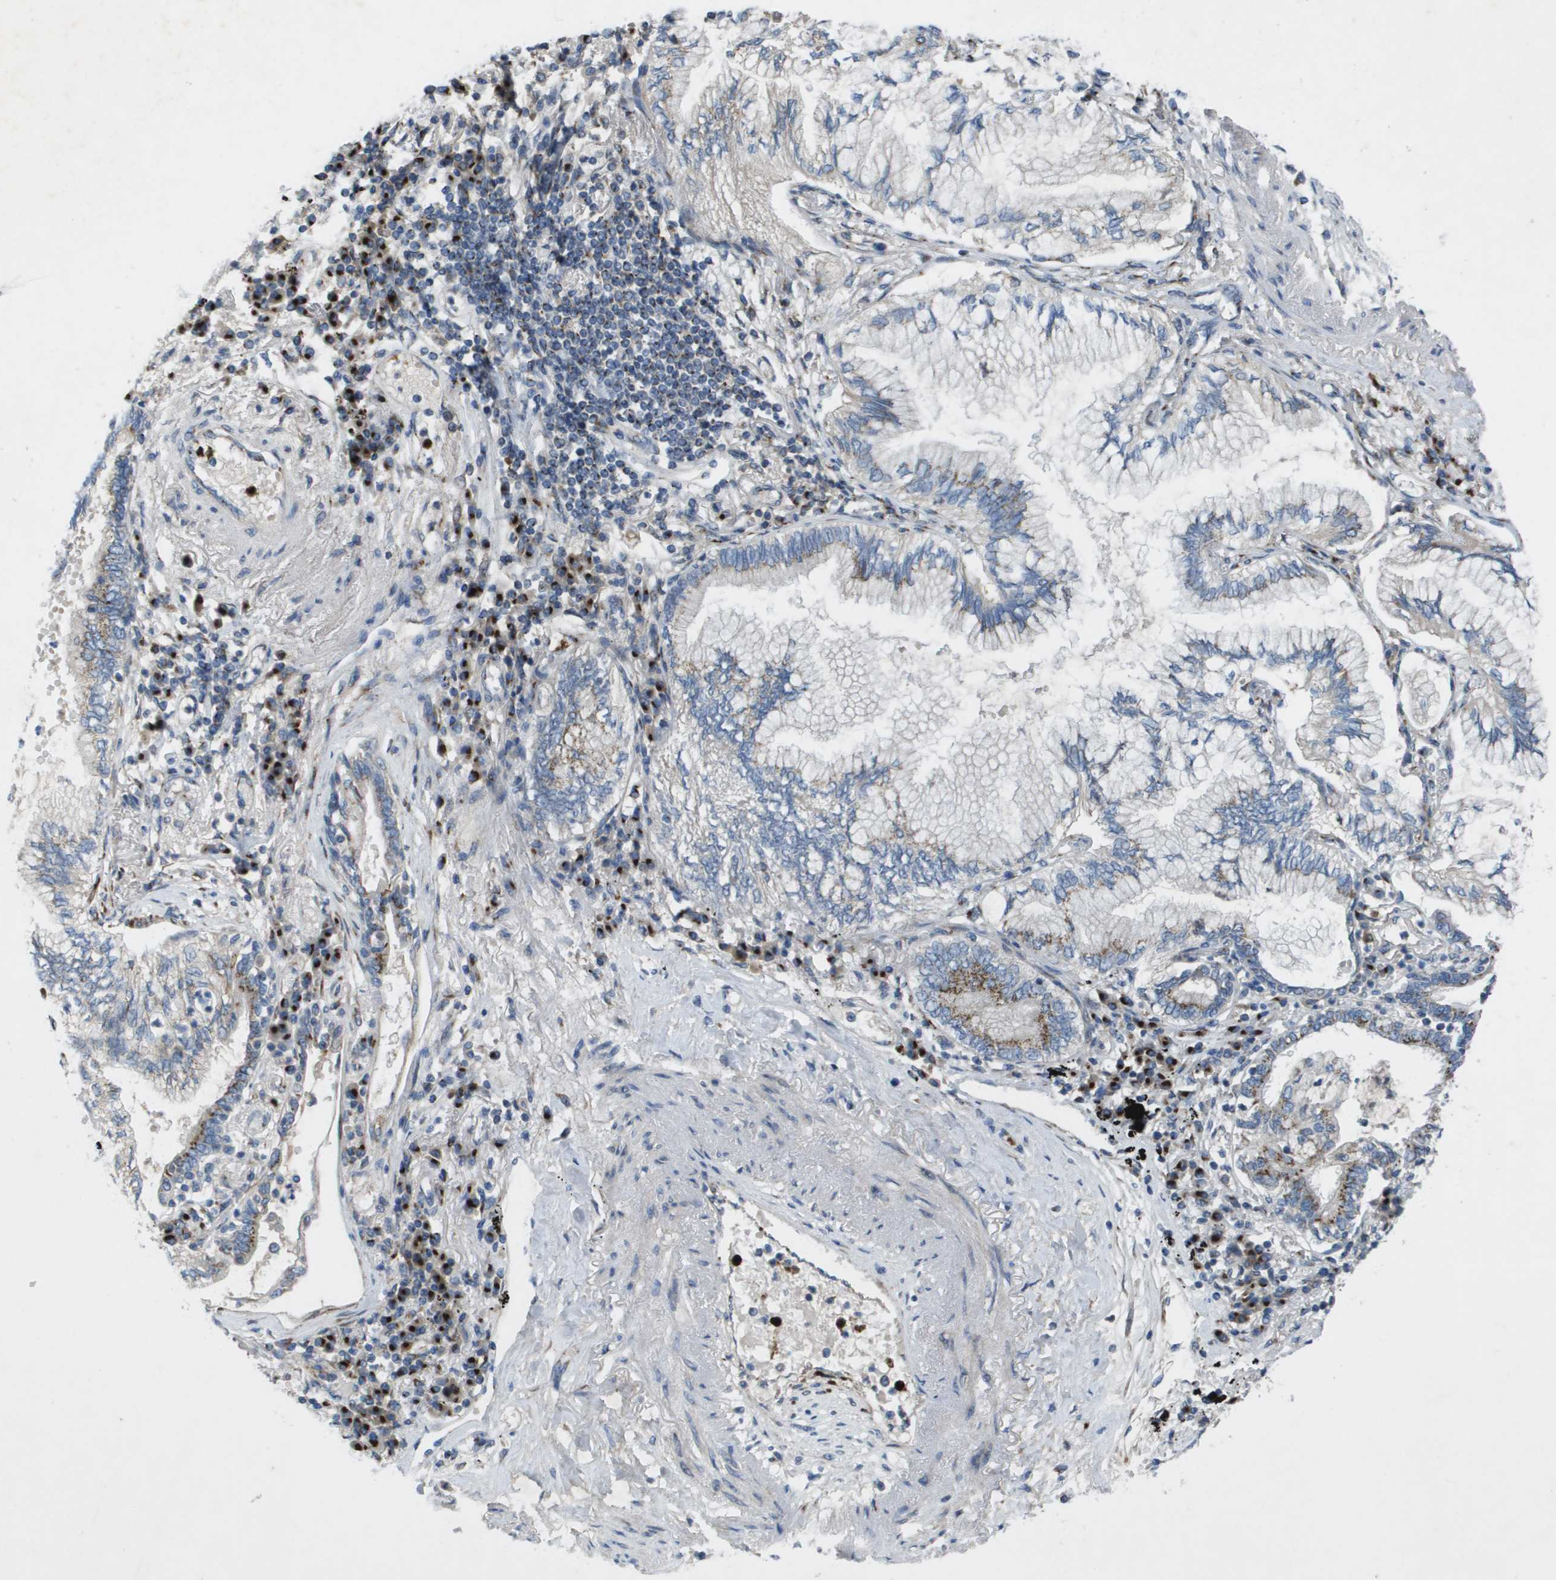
{"staining": {"intensity": "moderate", "quantity": "<25%", "location": "cytoplasmic/membranous"}, "tissue": "lung cancer", "cell_type": "Tumor cells", "image_type": "cancer", "snomed": [{"axis": "morphology", "description": "Normal tissue, NOS"}, {"axis": "morphology", "description": "Adenocarcinoma, NOS"}, {"axis": "topography", "description": "Bronchus"}, {"axis": "topography", "description": "Lung"}], "caption": "Lung cancer (adenocarcinoma) stained for a protein (brown) displays moderate cytoplasmic/membranous positive expression in about <25% of tumor cells.", "gene": "QSOX2", "patient": {"sex": "female", "age": 70}}